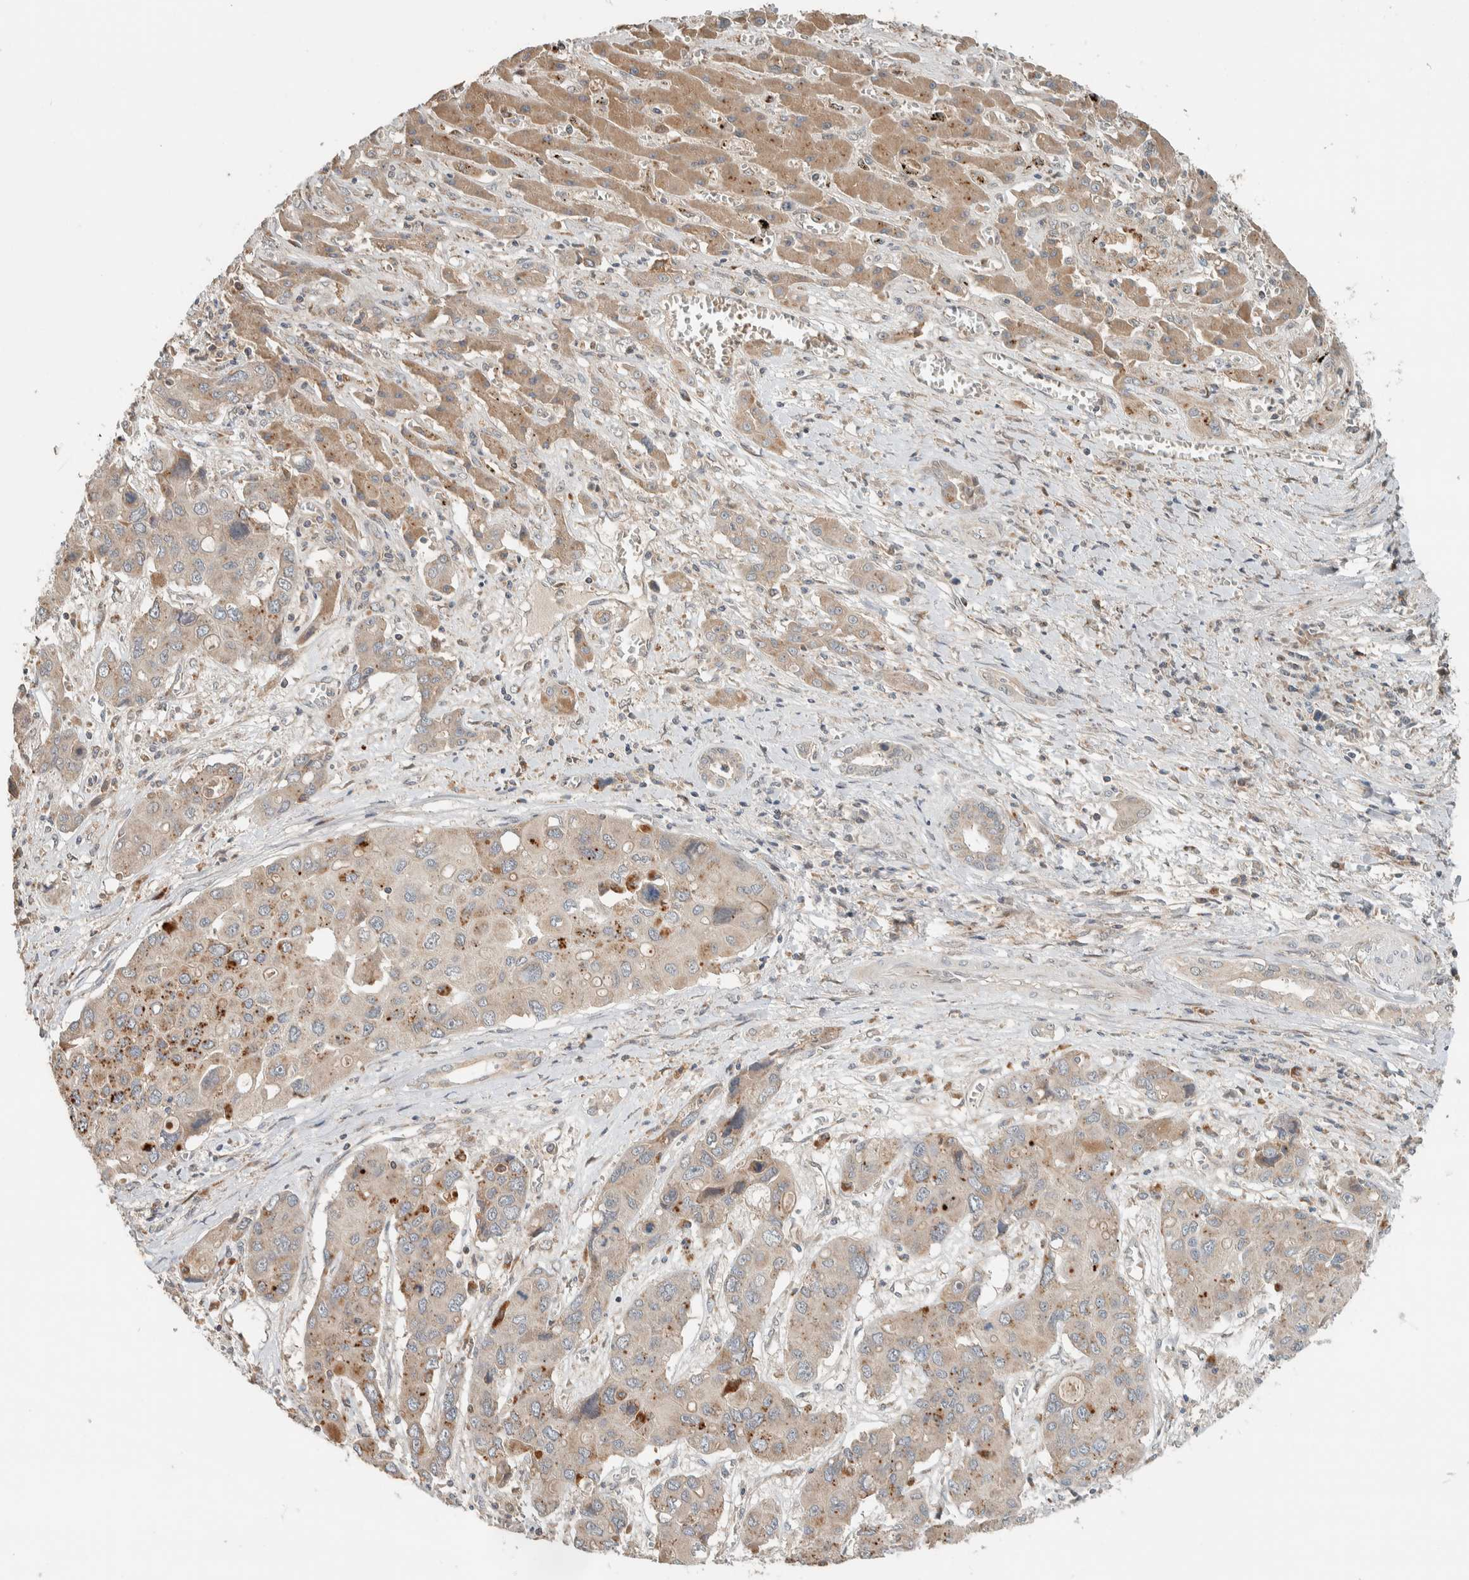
{"staining": {"intensity": "weak", "quantity": ">75%", "location": "cytoplasmic/membranous"}, "tissue": "liver cancer", "cell_type": "Tumor cells", "image_type": "cancer", "snomed": [{"axis": "morphology", "description": "Cholangiocarcinoma"}, {"axis": "topography", "description": "Liver"}], "caption": "Human liver cholangiocarcinoma stained for a protein (brown) demonstrates weak cytoplasmic/membranous positive expression in about >75% of tumor cells.", "gene": "NBR1", "patient": {"sex": "male", "age": 67}}